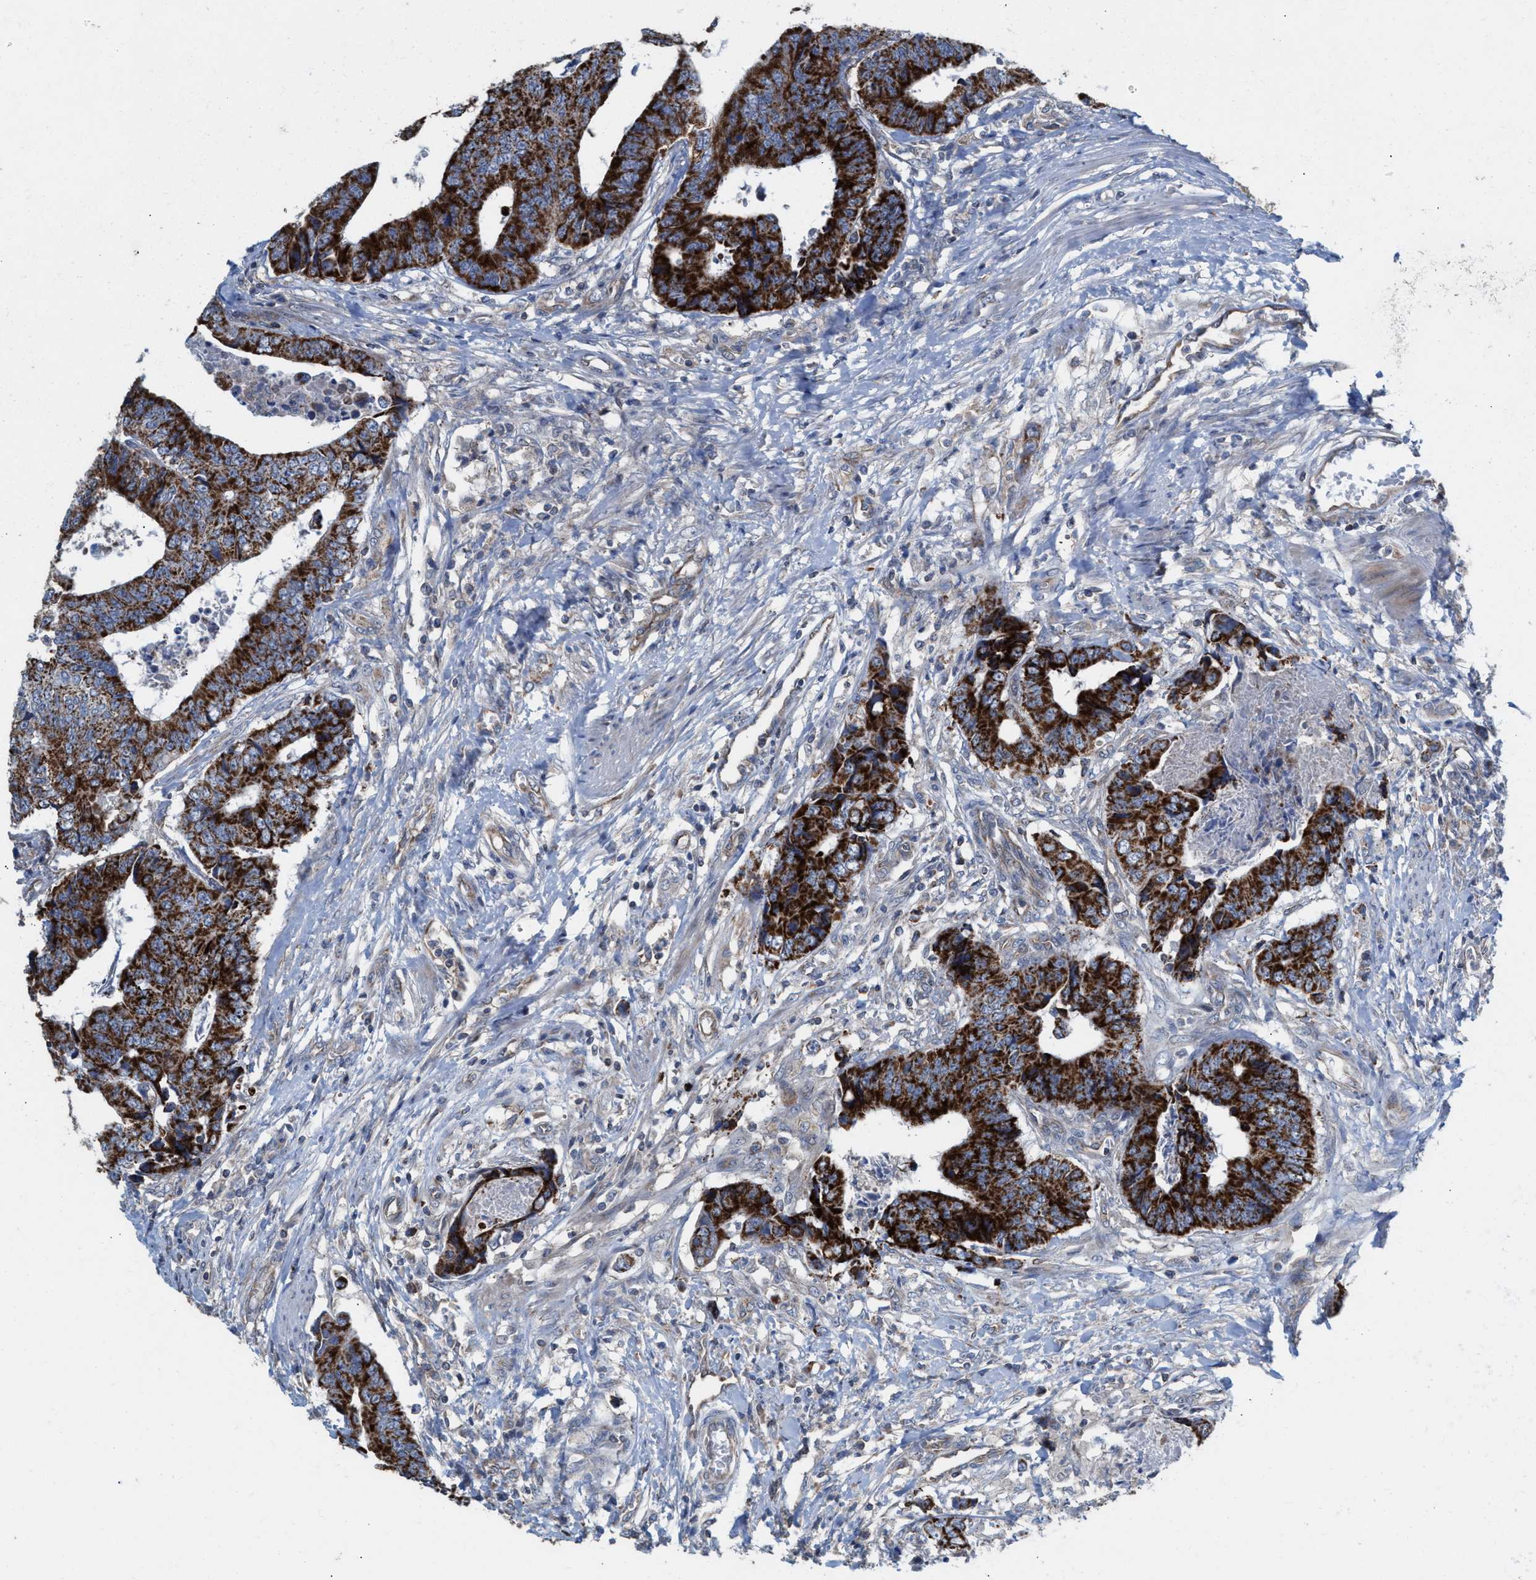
{"staining": {"intensity": "strong", "quantity": ">75%", "location": "cytoplasmic/membranous"}, "tissue": "colorectal cancer", "cell_type": "Tumor cells", "image_type": "cancer", "snomed": [{"axis": "morphology", "description": "Adenocarcinoma, NOS"}, {"axis": "topography", "description": "Rectum"}], "caption": "Immunohistochemistry (IHC) image of neoplastic tissue: human adenocarcinoma (colorectal) stained using immunohistochemistry (IHC) demonstrates high levels of strong protein expression localized specifically in the cytoplasmic/membranous of tumor cells, appearing as a cytoplasmic/membranous brown color.", "gene": "MRM1", "patient": {"sex": "male", "age": 84}}